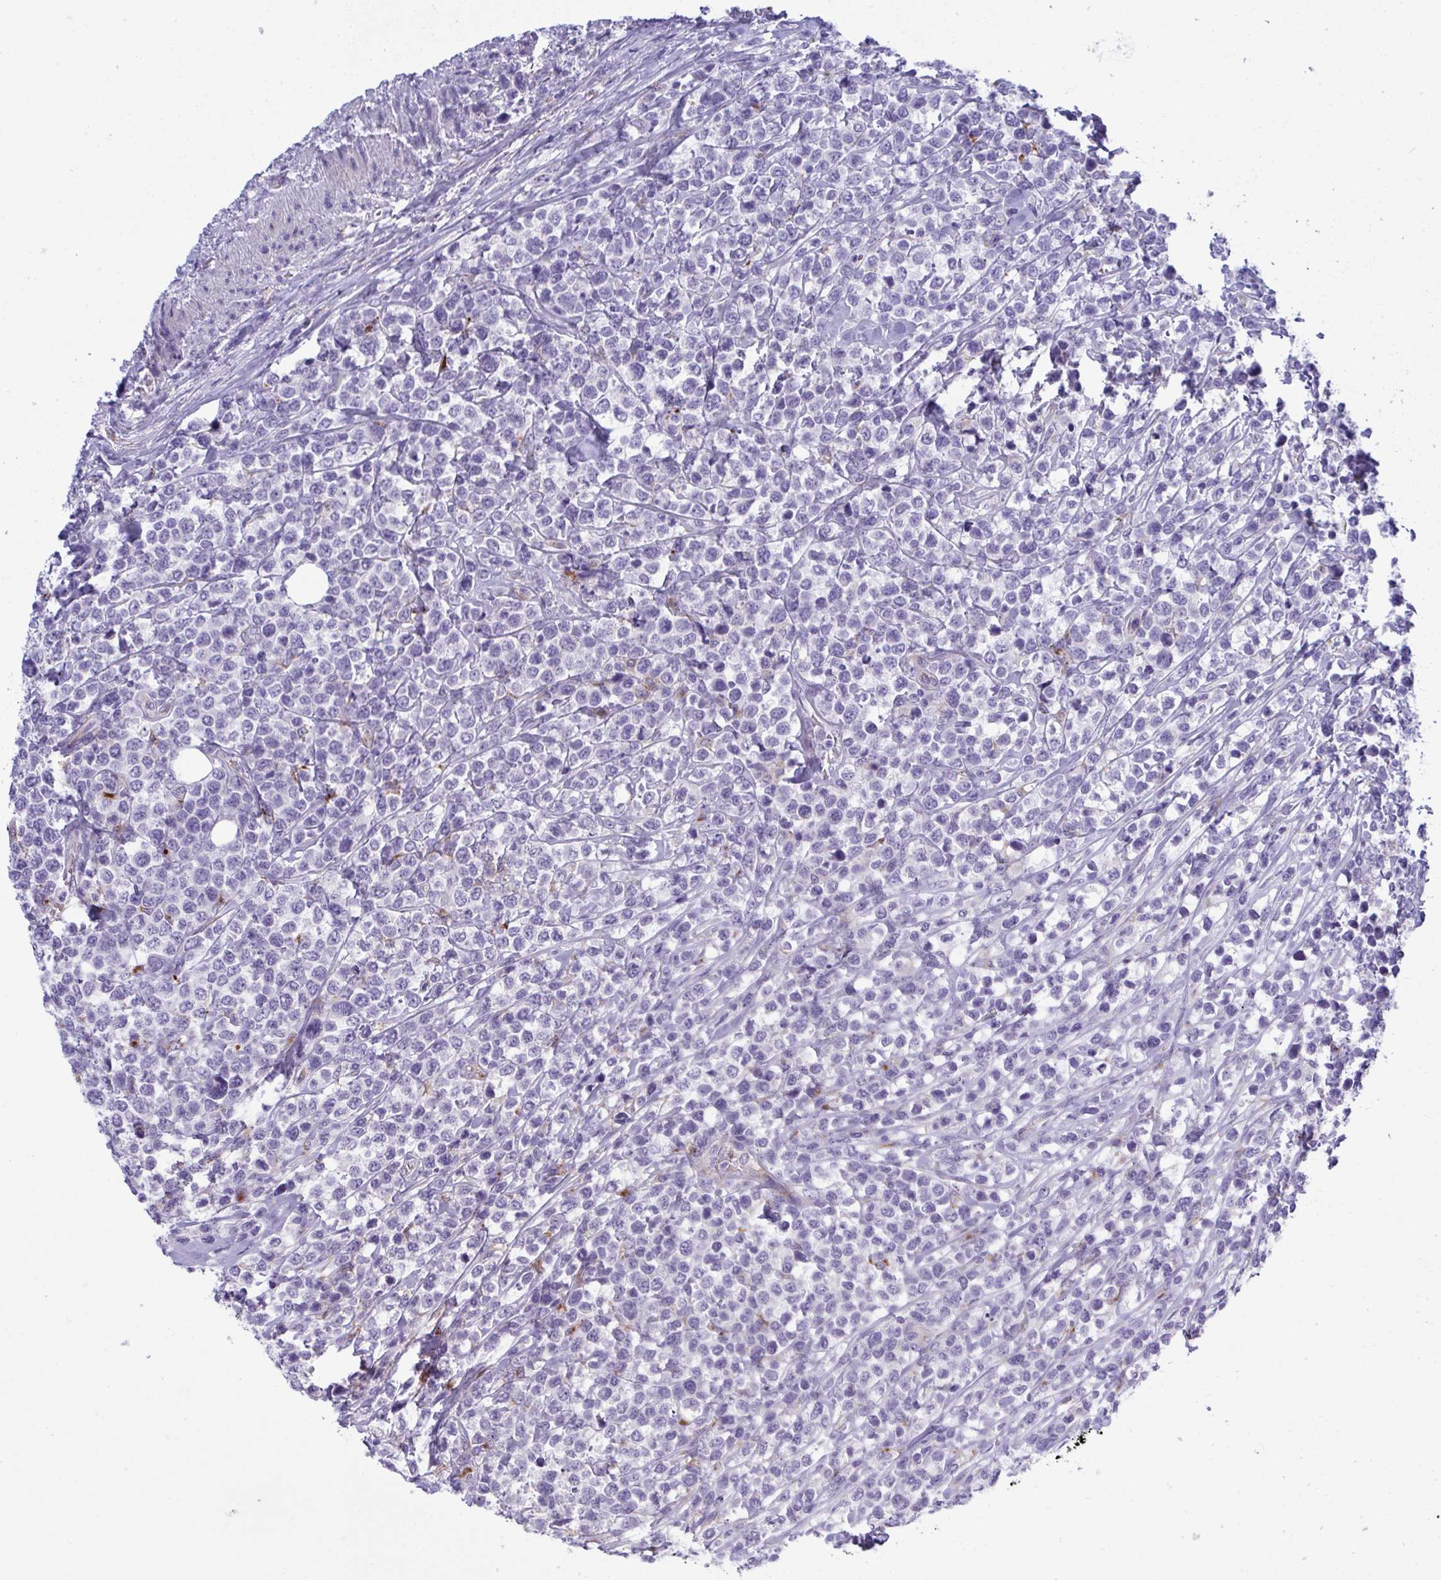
{"staining": {"intensity": "negative", "quantity": "none", "location": "none"}, "tissue": "lymphoma", "cell_type": "Tumor cells", "image_type": "cancer", "snomed": [{"axis": "morphology", "description": "Malignant lymphoma, non-Hodgkin's type, High grade"}, {"axis": "topography", "description": "Soft tissue"}], "caption": "Immunohistochemistry (IHC) photomicrograph of neoplastic tissue: human lymphoma stained with DAB (3,3'-diaminobenzidine) reveals no significant protein positivity in tumor cells.", "gene": "TOR1AIP2", "patient": {"sex": "female", "age": 56}}